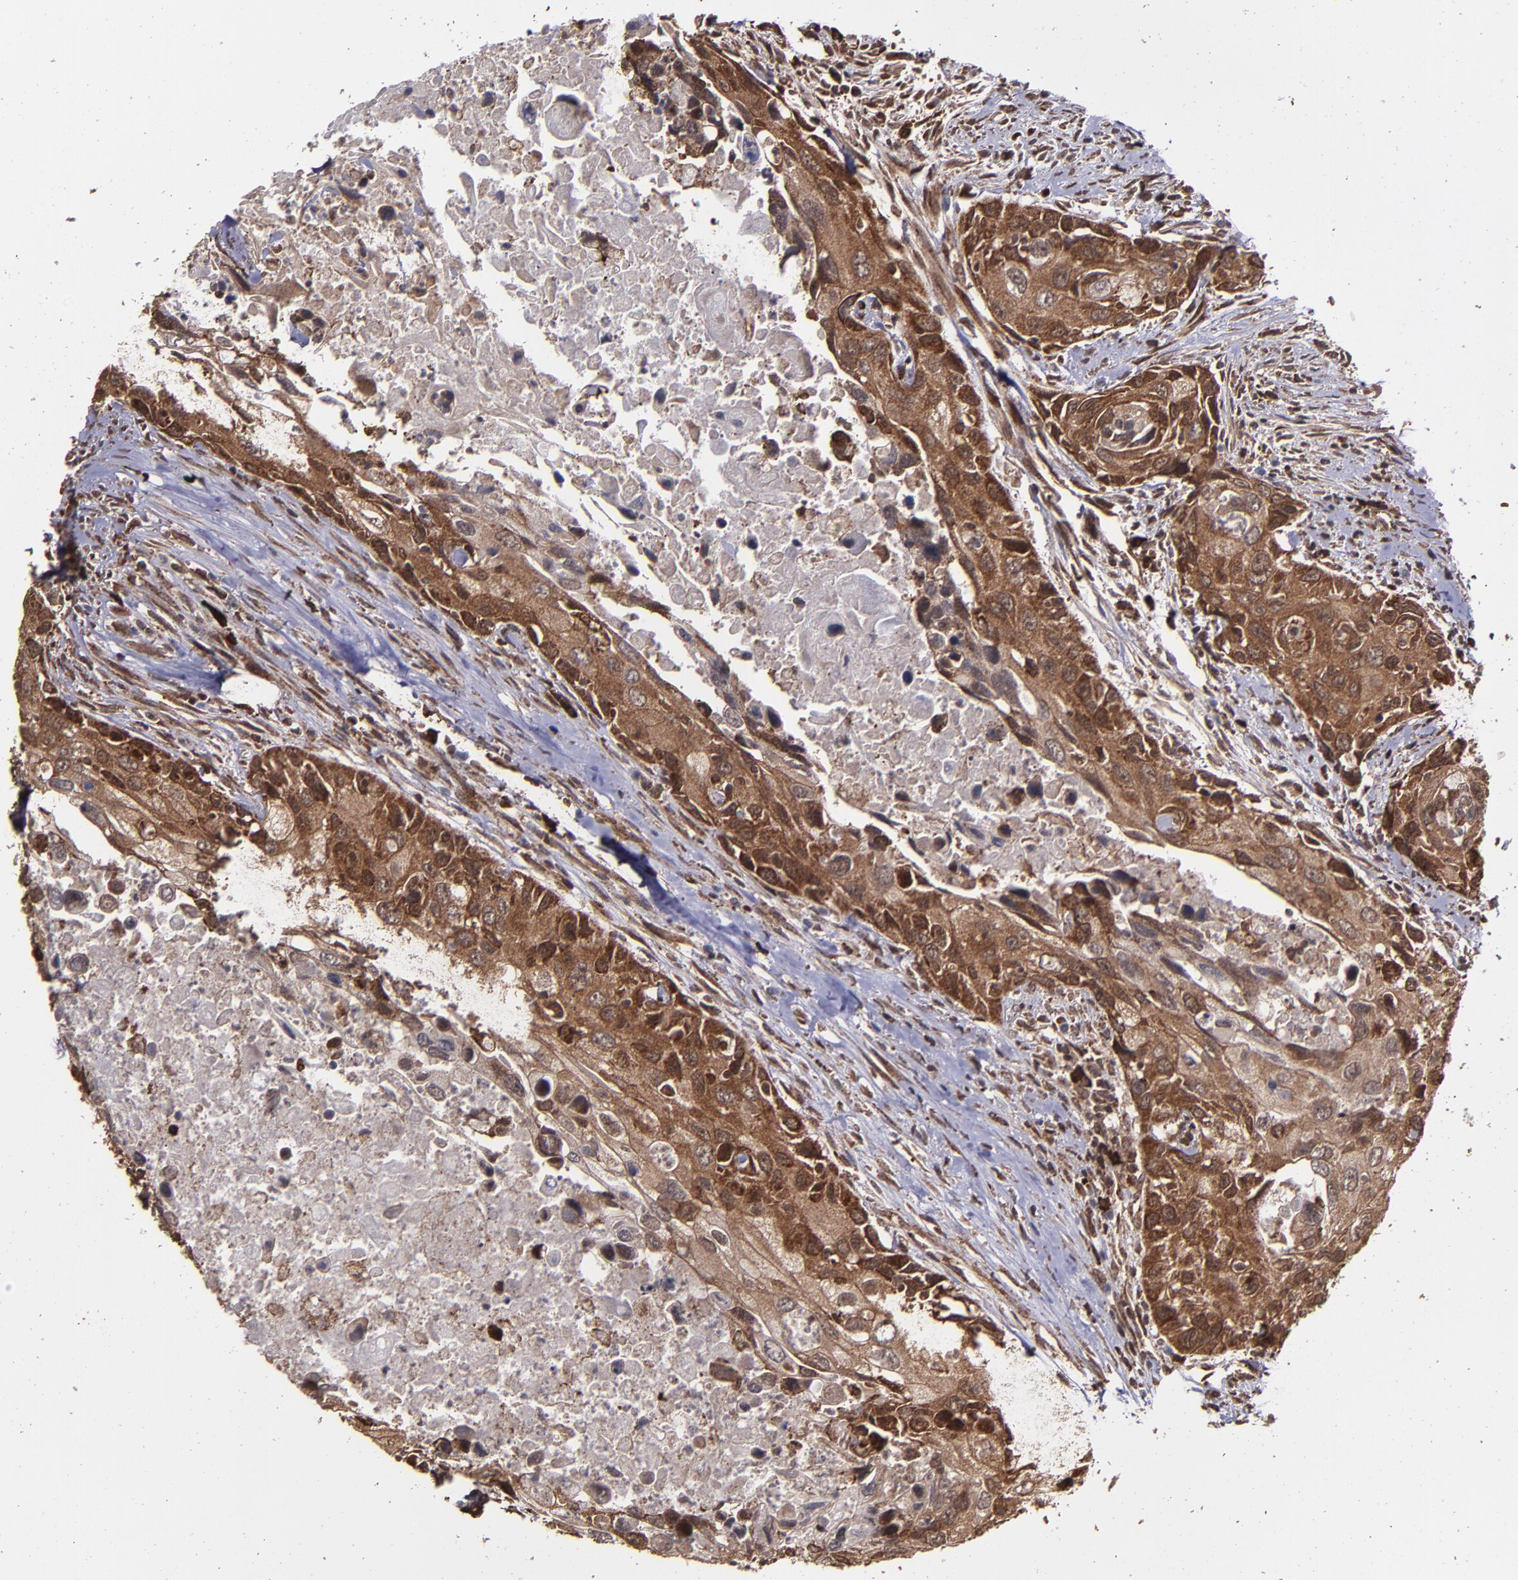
{"staining": {"intensity": "strong", "quantity": ">75%", "location": "cytoplasmic/membranous,nuclear"}, "tissue": "urothelial cancer", "cell_type": "Tumor cells", "image_type": "cancer", "snomed": [{"axis": "morphology", "description": "Urothelial carcinoma, High grade"}, {"axis": "topography", "description": "Urinary bladder"}], "caption": "A brown stain highlights strong cytoplasmic/membranous and nuclear staining of a protein in human urothelial cancer tumor cells.", "gene": "EIF4ENIF1", "patient": {"sex": "male", "age": 71}}